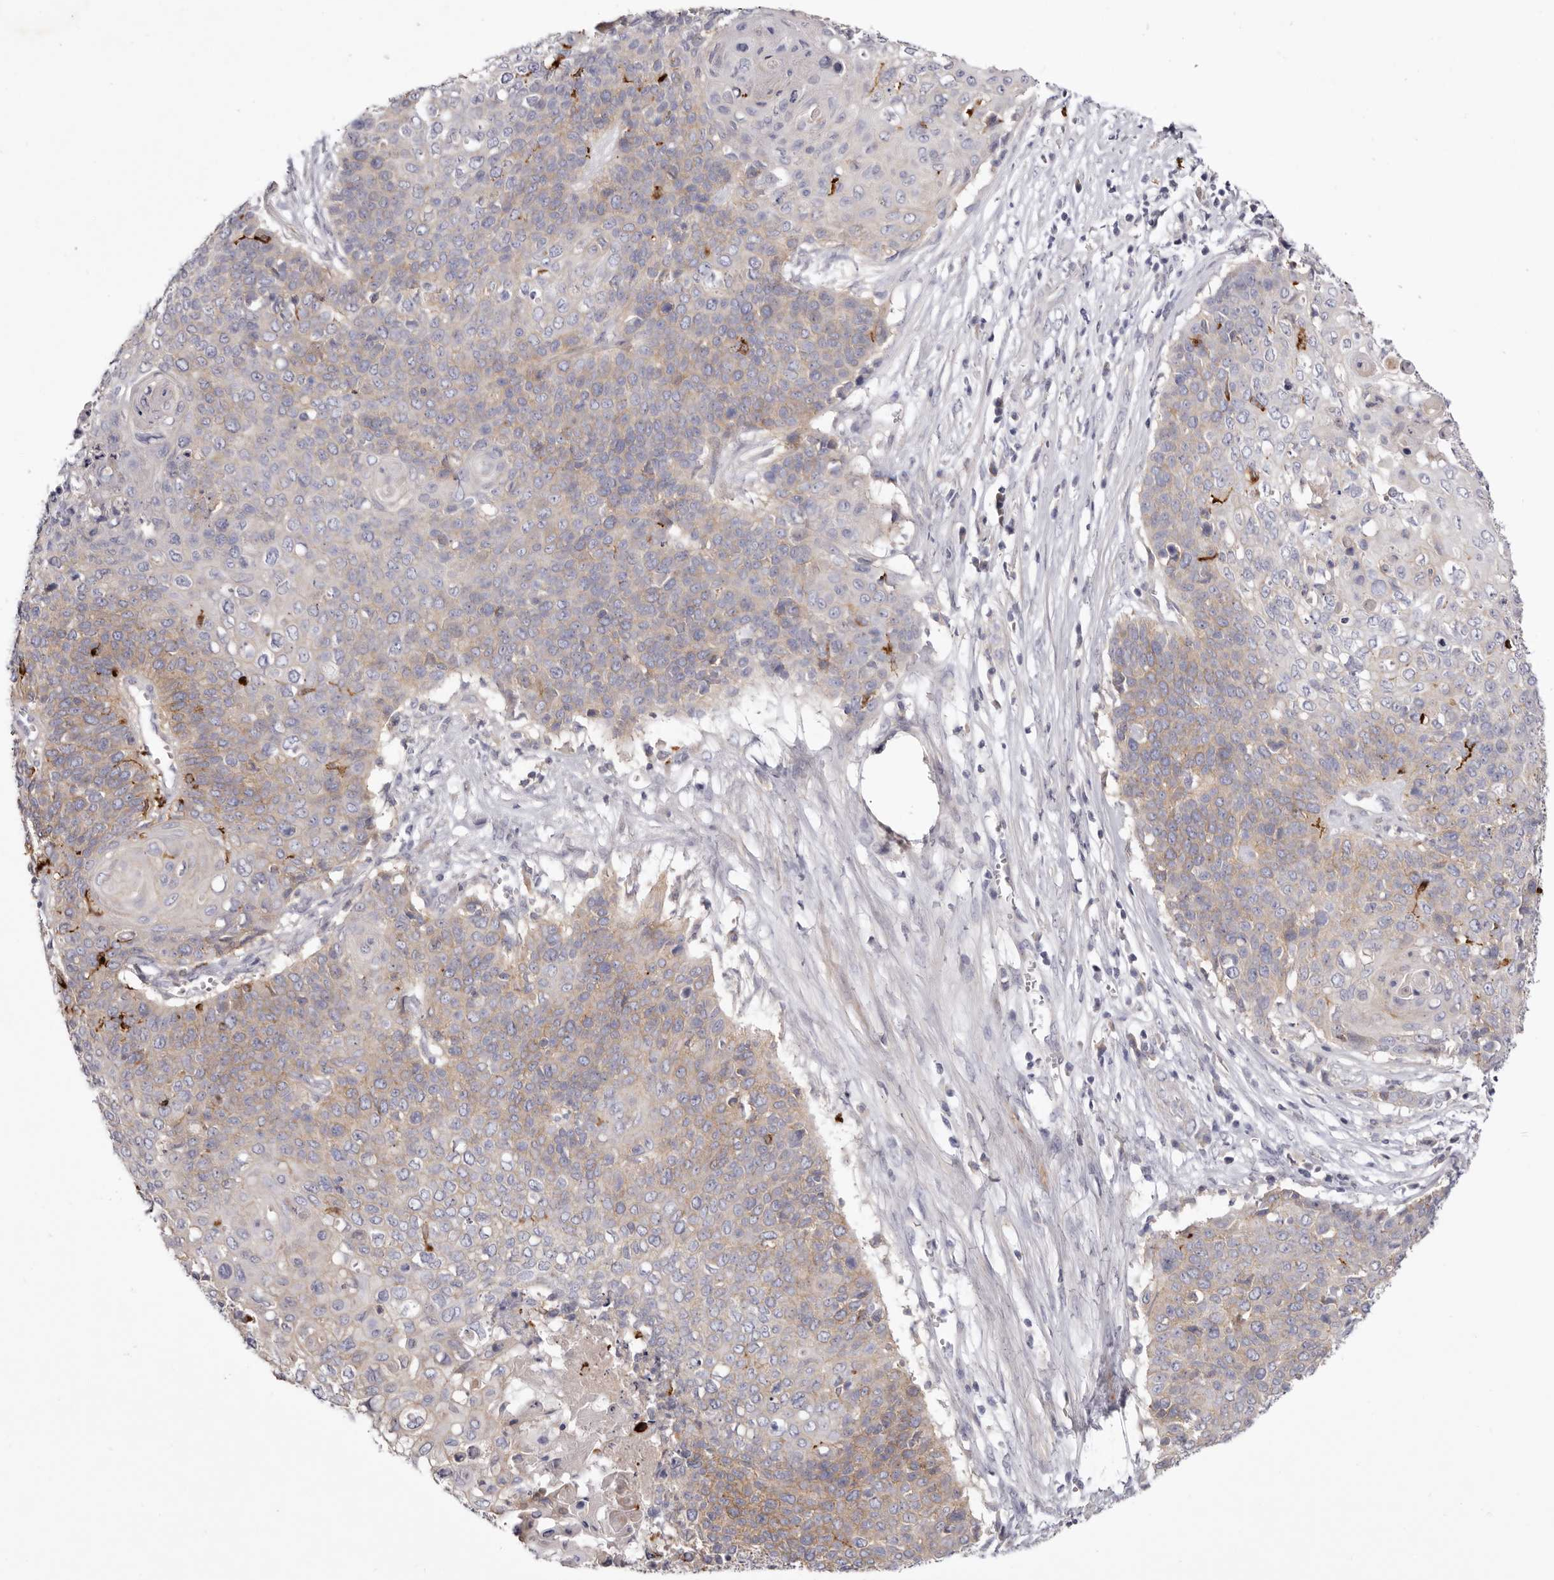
{"staining": {"intensity": "weak", "quantity": "25%-75%", "location": "cytoplasmic/membranous"}, "tissue": "cervical cancer", "cell_type": "Tumor cells", "image_type": "cancer", "snomed": [{"axis": "morphology", "description": "Squamous cell carcinoma, NOS"}, {"axis": "topography", "description": "Cervix"}], "caption": "Weak cytoplasmic/membranous expression for a protein is appreciated in about 25%-75% of tumor cells of cervical squamous cell carcinoma using immunohistochemistry.", "gene": "S1PR5", "patient": {"sex": "female", "age": 39}}